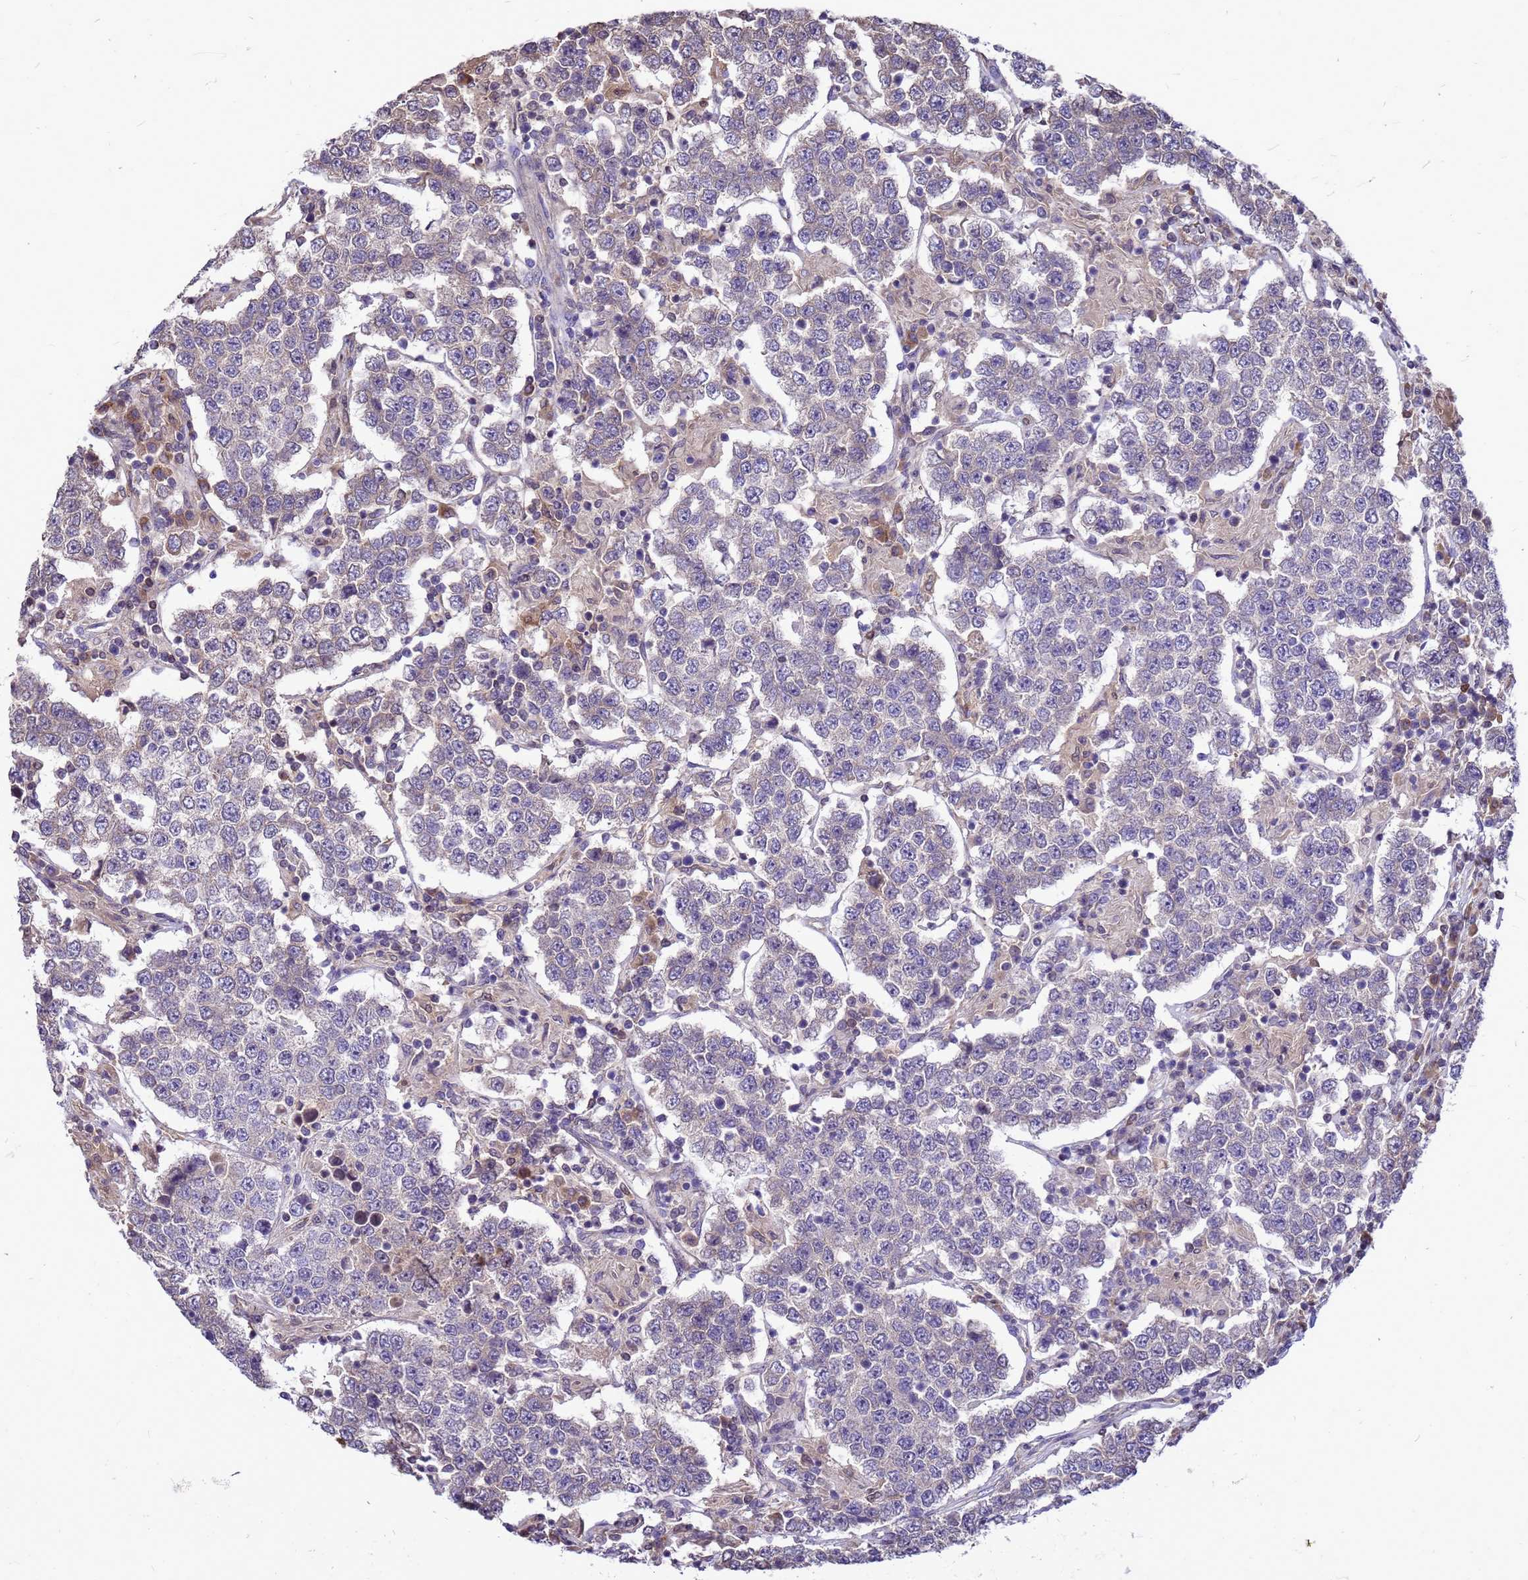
{"staining": {"intensity": "negative", "quantity": "none", "location": "none"}, "tissue": "testis cancer", "cell_type": "Tumor cells", "image_type": "cancer", "snomed": [{"axis": "morphology", "description": "Normal tissue, NOS"}, {"axis": "morphology", "description": "Urothelial carcinoma, High grade"}, {"axis": "morphology", "description": "Seminoma, NOS"}, {"axis": "morphology", "description": "Carcinoma, Embryonal, NOS"}, {"axis": "topography", "description": "Urinary bladder"}, {"axis": "topography", "description": "Testis"}], "caption": "This image is of testis cancer stained with immunohistochemistry to label a protein in brown with the nuclei are counter-stained blue. There is no expression in tumor cells.", "gene": "CMC4", "patient": {"sex": "male", "age": 41}}